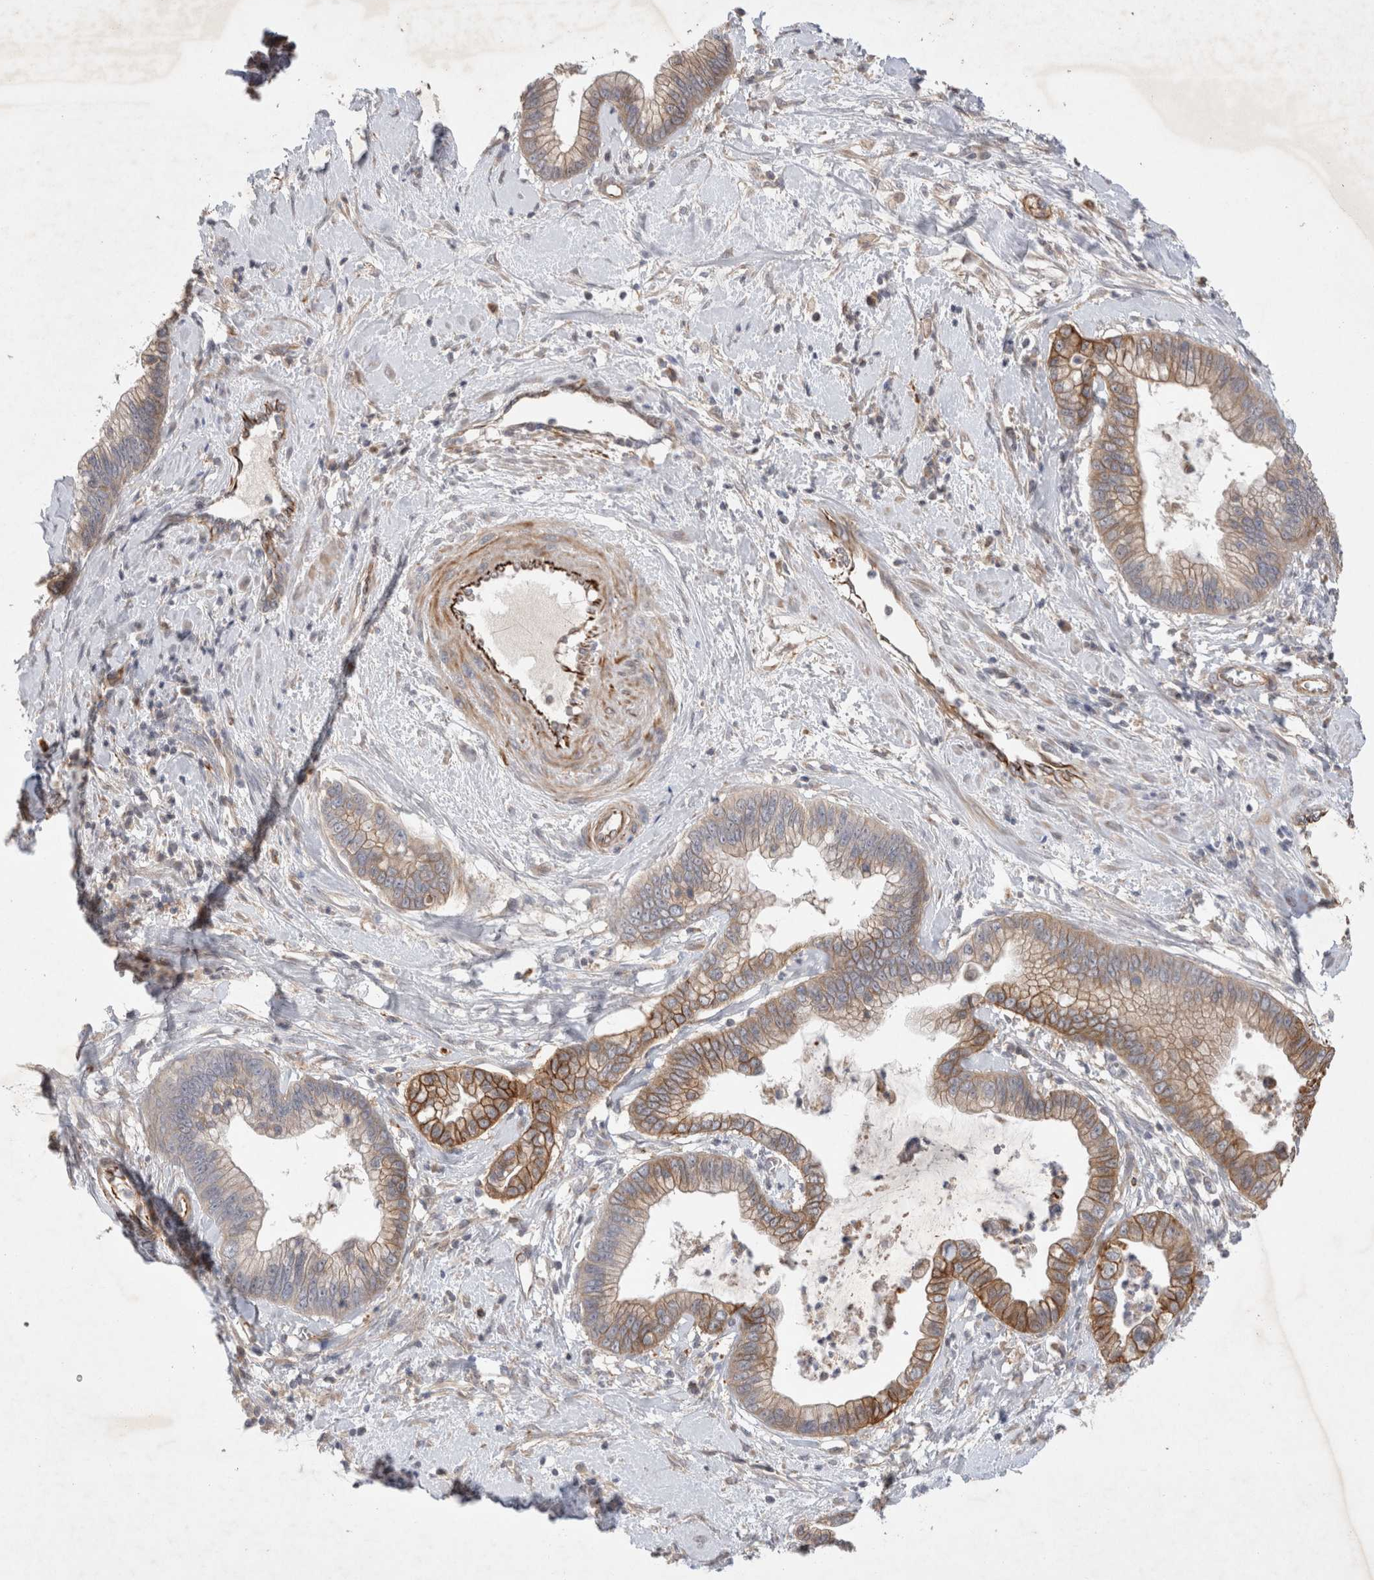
{"staining": {"intensity": "moderate", "quantity": ">75%", "location": "cytoplasmic/membranous"}, "tissue": "cervical cancer", "cell_type": "Tumor cells", "image_type": "cancer", "snomed": [{"axis": "morphology", "description": "Adenocarcinoma, NOS"}, {"axis": "topography", "description": "Cervix"}], "caption": "A photomicrograph showing moderate cytoplasmic/membranous positivity in about >75% of tumor cells in cervical adenocarcinoma, as visualized by brown immunohistochemical staining.", "gene": "NMU", "patient": {"sex": "female", "age": 44}}